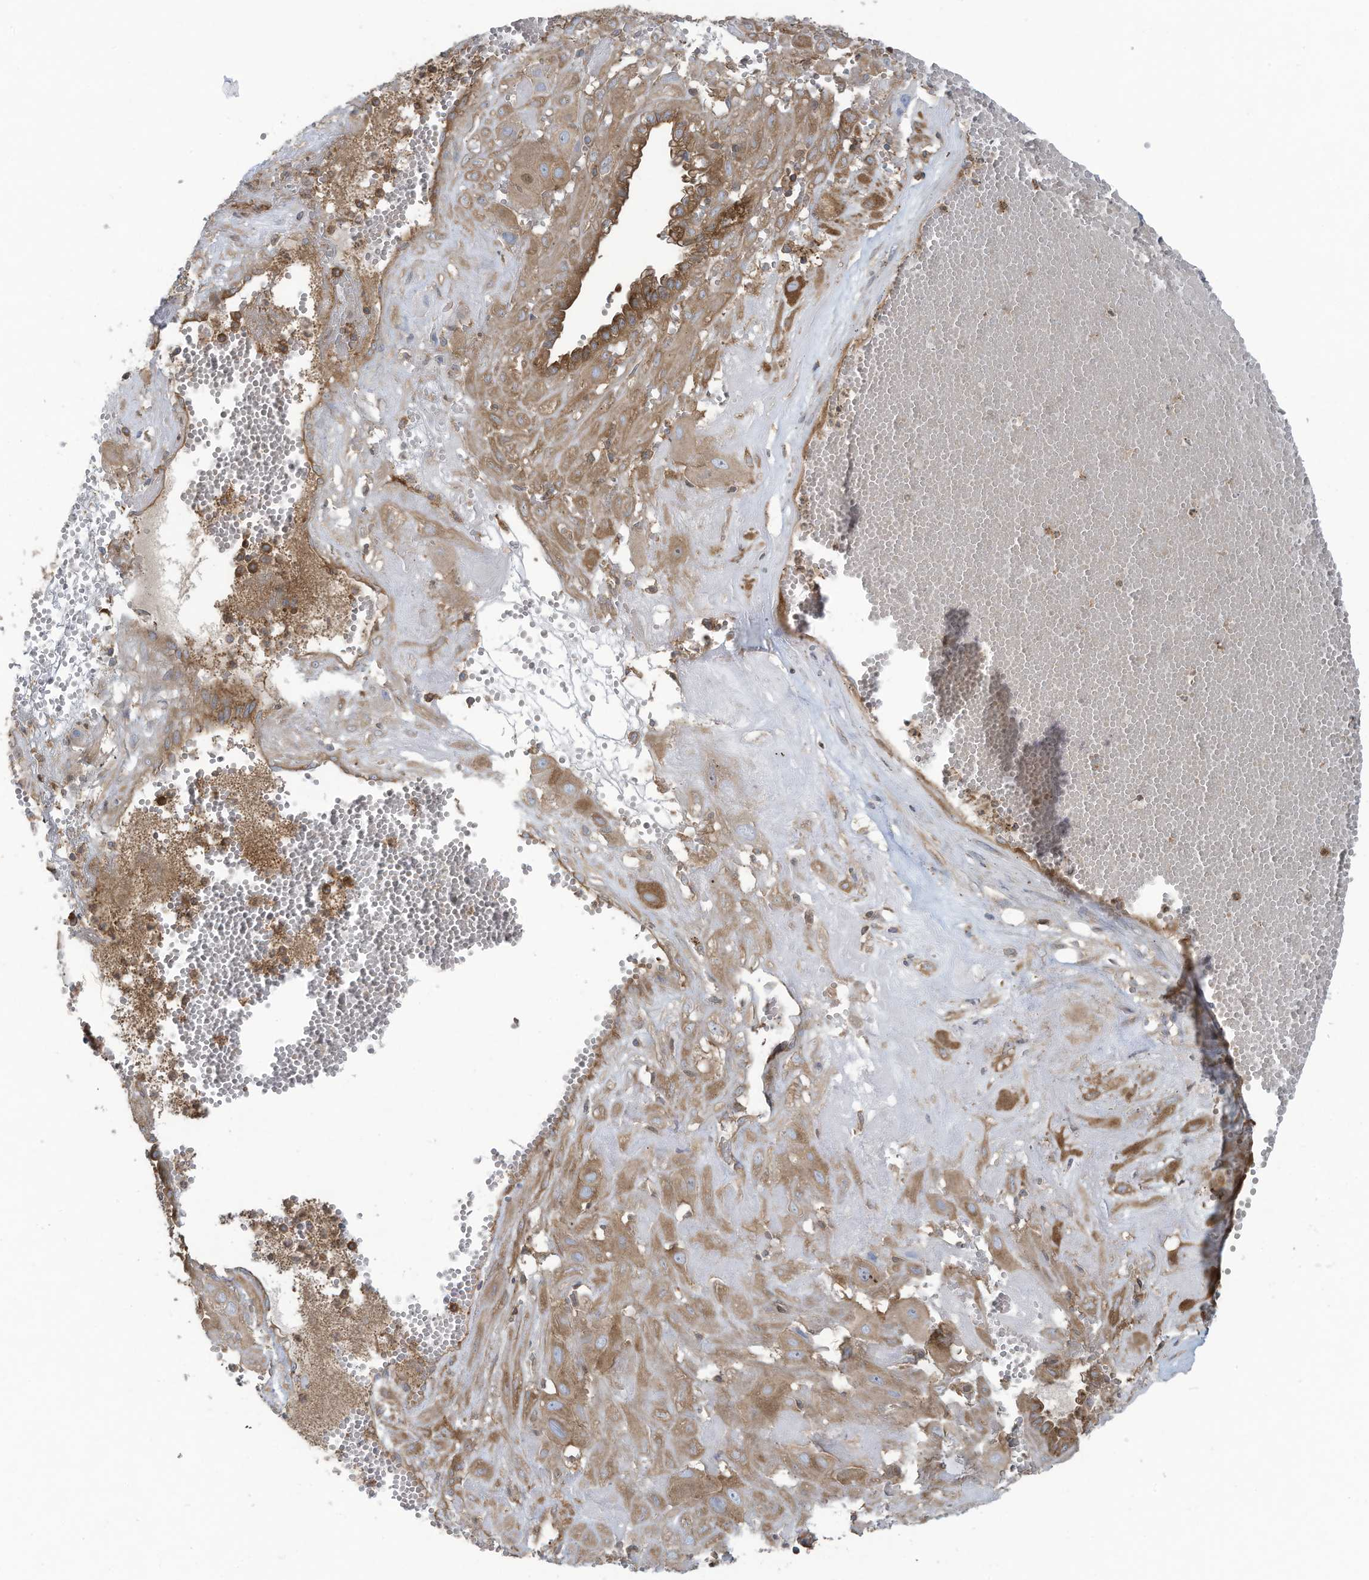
{"staining": {"intensity": "moderate", "quantity": ">75%", "location": "cytoplasmic/membranous"}, "tissue": "cervical cancer", "cell_type": "Tumor cells", "image_type": "cancer", "snomed": [{"axis": "morphology", "description": "Squamous cell carcinoma, NOS"}, {"axis": "topography", "description": "Cervix"}], "caption": "Protein expression analysis of human squamous cell carcinoma (cervical) reveals moderate cytoplasmic/membranous positivity in approximately >75% of tumor cells.", "gene": "OLA1", "patient": {"sex": "female", "age": 34}}